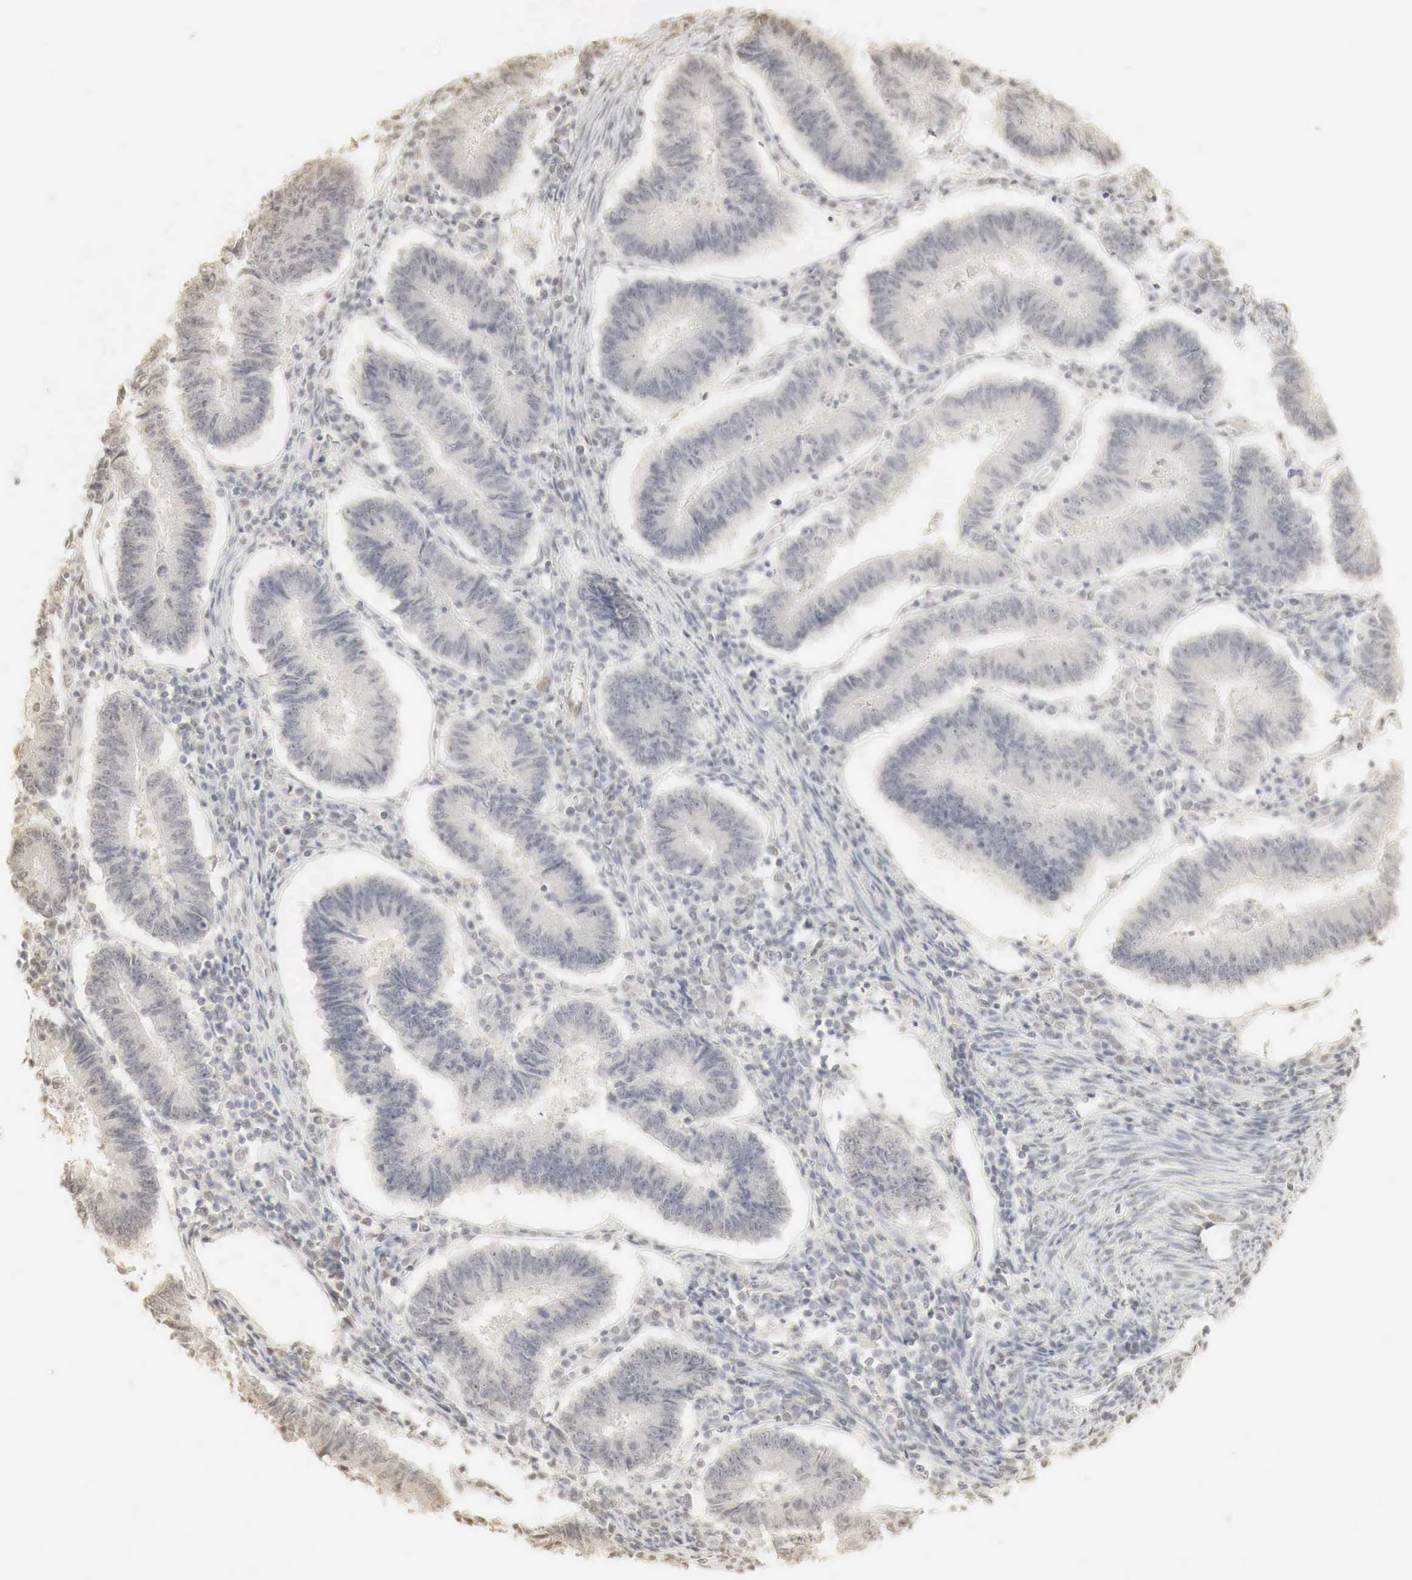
{"staining": {"intensity": "negative", "quantity": "none", "location": "none"}, "tissue": "endometrial cancer", "cell_type": "Tumor cells", "image_type": "cancer", "snomed": [{"axis": "morphology", "description": "Adenocarcinoma, NOS"}, {"axis": "topography", "description": "Endometrium"}], "caption": "Tumor cells show no significant protein staining in endometrial adenocarcinoma.", "gene": "ERBB4", "patient": {"sex": "female", "age": 75}}